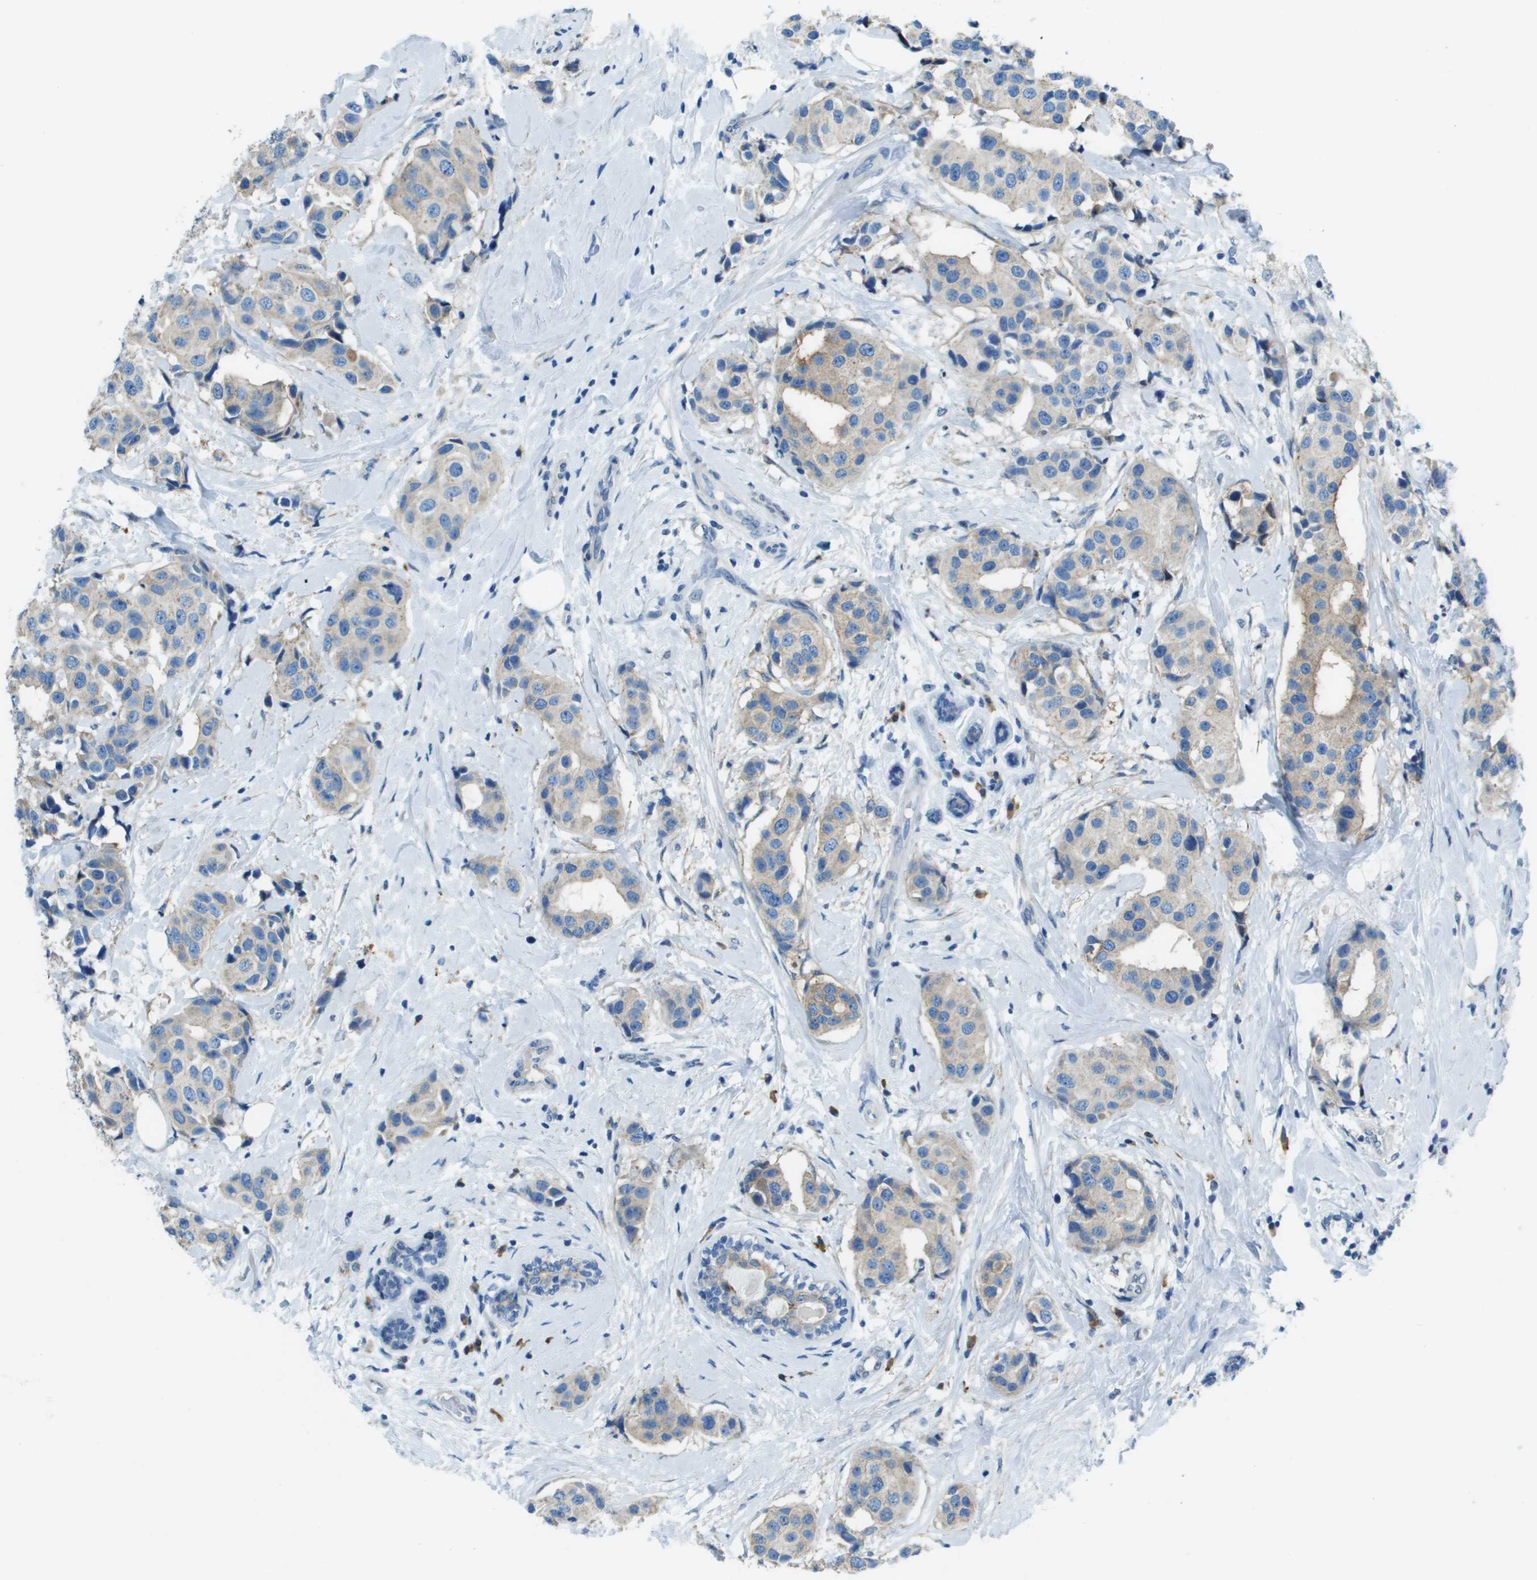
{"staining": {"intensity": "weak", "quantity": "<25%", "location": "cytoplasmic/membranous"}, "tissue": "breast cancer", "cell_type": "Tumor cells", "image_type": "cancer", "snomed": [{"axis": "morphology", "description": "Normal tissue, NOS"}, {"axis": "morphology", "description": "Duct carcinoma"}, {"axis": "topography", "description": "Breast"}], "caption": "Histopathology image shows no protein positivity in tumor cells of breast cancer tissue.", "gene": "SDC1", "patient": {"sex": "female", "age": 39}}